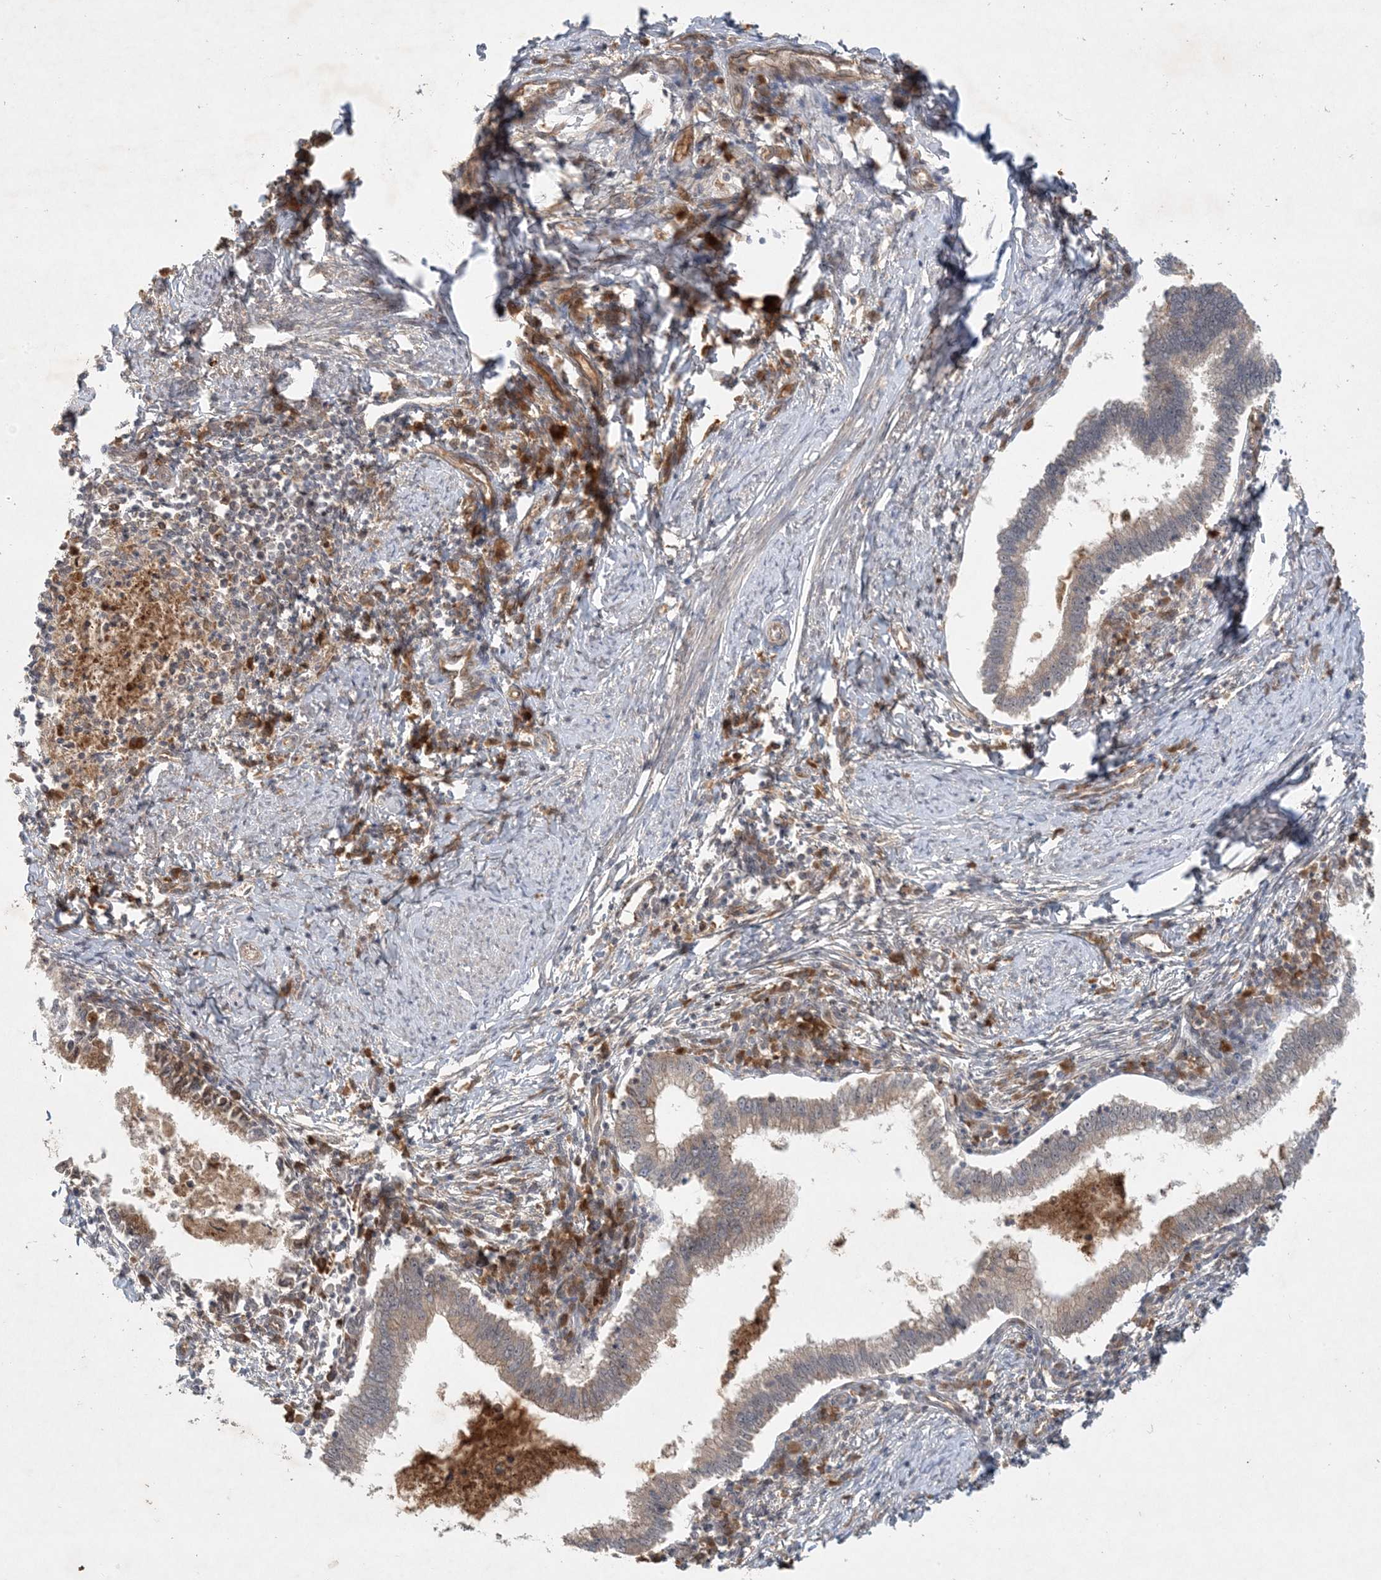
{"staining": {"intensity": "negative", "quantity": "none", "location": "none"}, "tissue": "cervical cancer", "cell_type": "Tumor cells", "image_type": "cancer", "snomed": [{"axis": "morphology", "description": "Adenocarcinoma, NOS"}, {"axis": "topography", "description": "Cervix"}], "caption": "DAB (3,3'-diaminobenzidine) immunohistochemical staining of human cervical adenocarcinoma demonstrates no significant expression in tumor cells.", "gene": "ZCCHC4", "patient": {"sex": "female", "age": 36}}